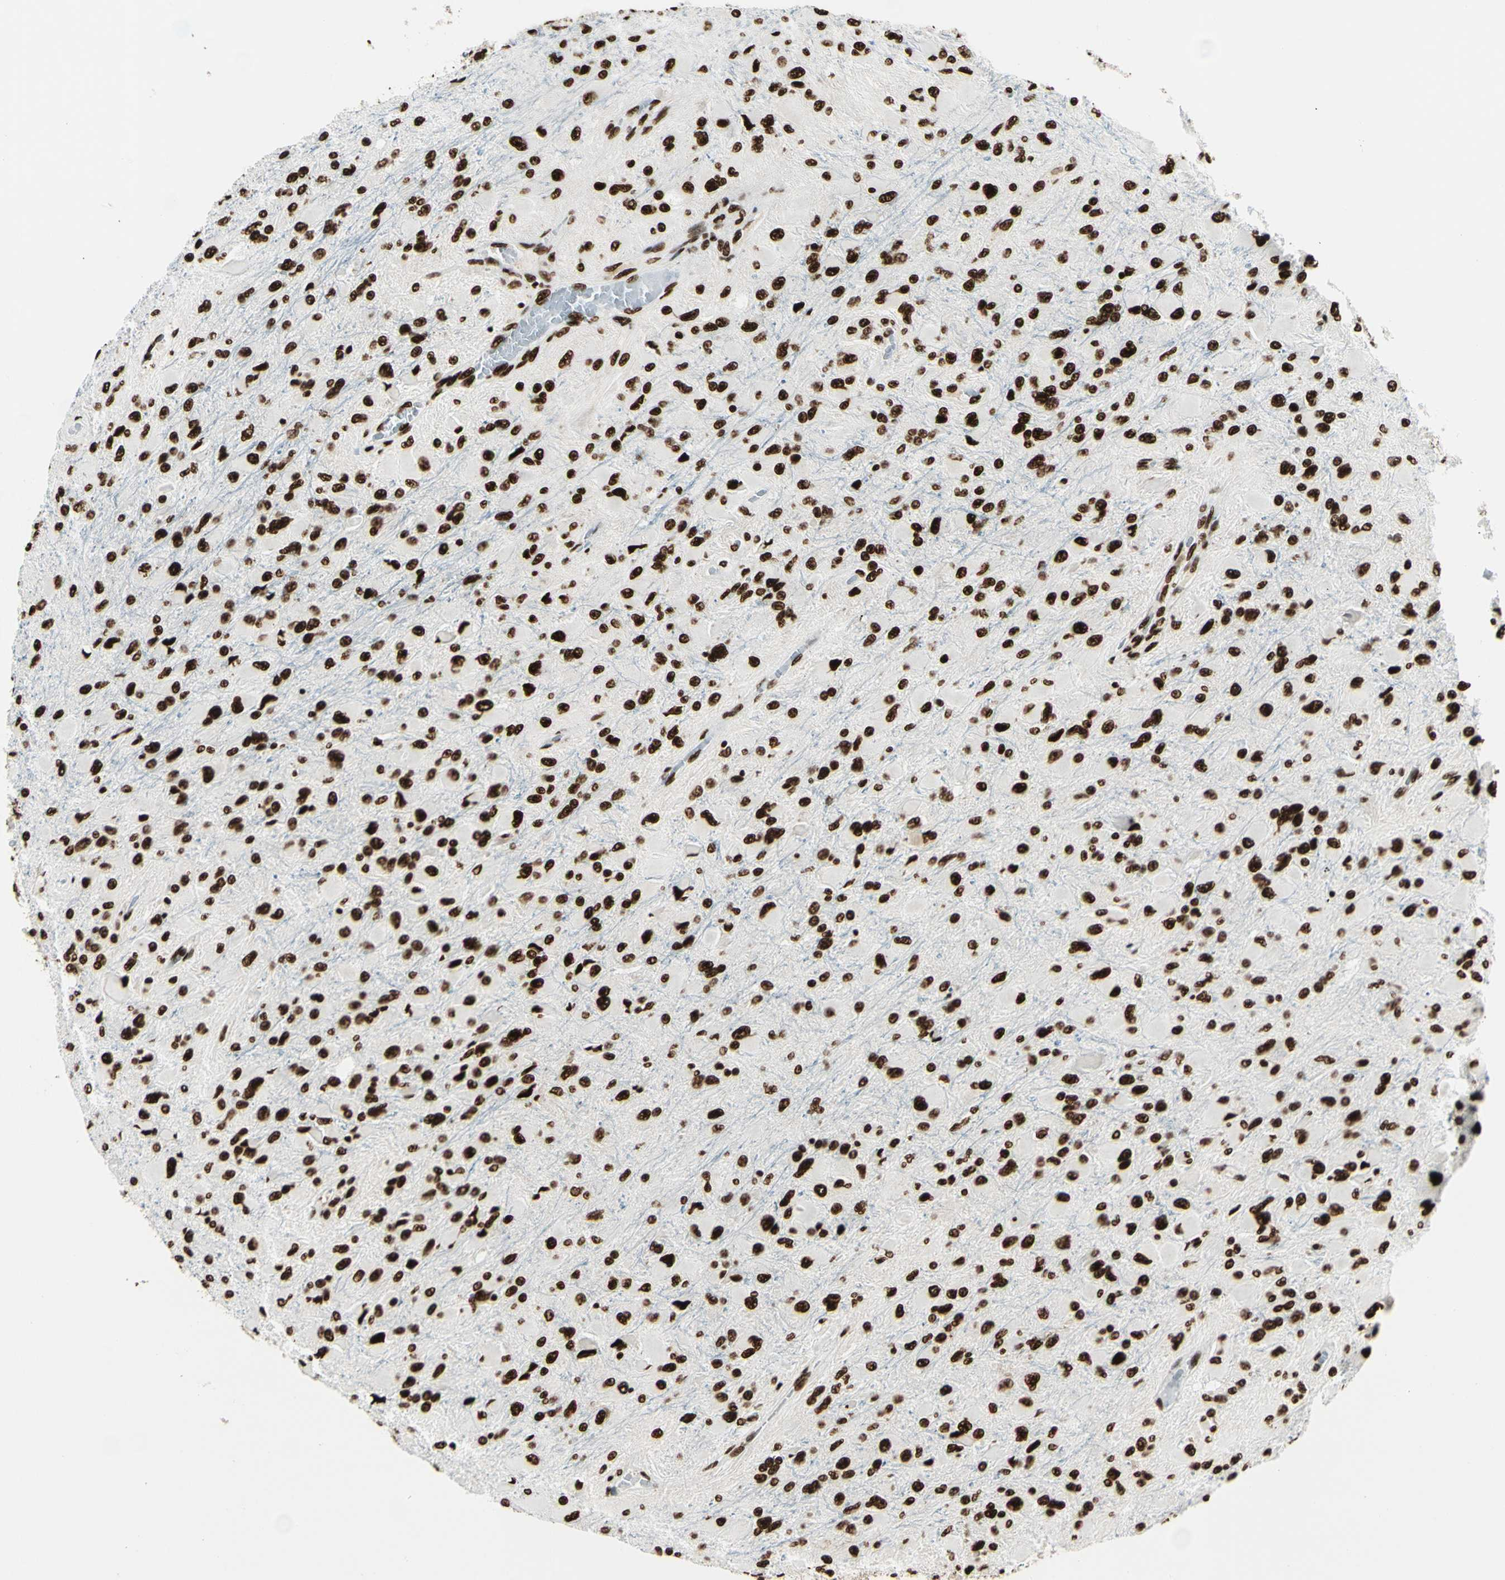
{"staining": {"intensity": "strong", "quantity": ">75%", "location": "nuclear"}, "tissue": "glioma", "cell_type": "Tumor cells", "image_type": "cancer", "snomed": [{"axis": "morphology", "description": "Glioma, malignant, High grade"}, {"axis": "topography", "description": "Cerebral cortex"}], "caption": "Immunohistochemistry (IHC) staining of malignant high-grade glioma, which exhibits high levels of strong nuclear positivity in about >75% of tumor cells indicating strong nuclear protein expression. The staining was performed using DAB (3,3'-diaminobenzidine) (brown) for protein detection and nuclei were counterstained in hematoxylin (blue).", "gene": "CCAR1", "patient": {"sex": "female", "age": 36}}